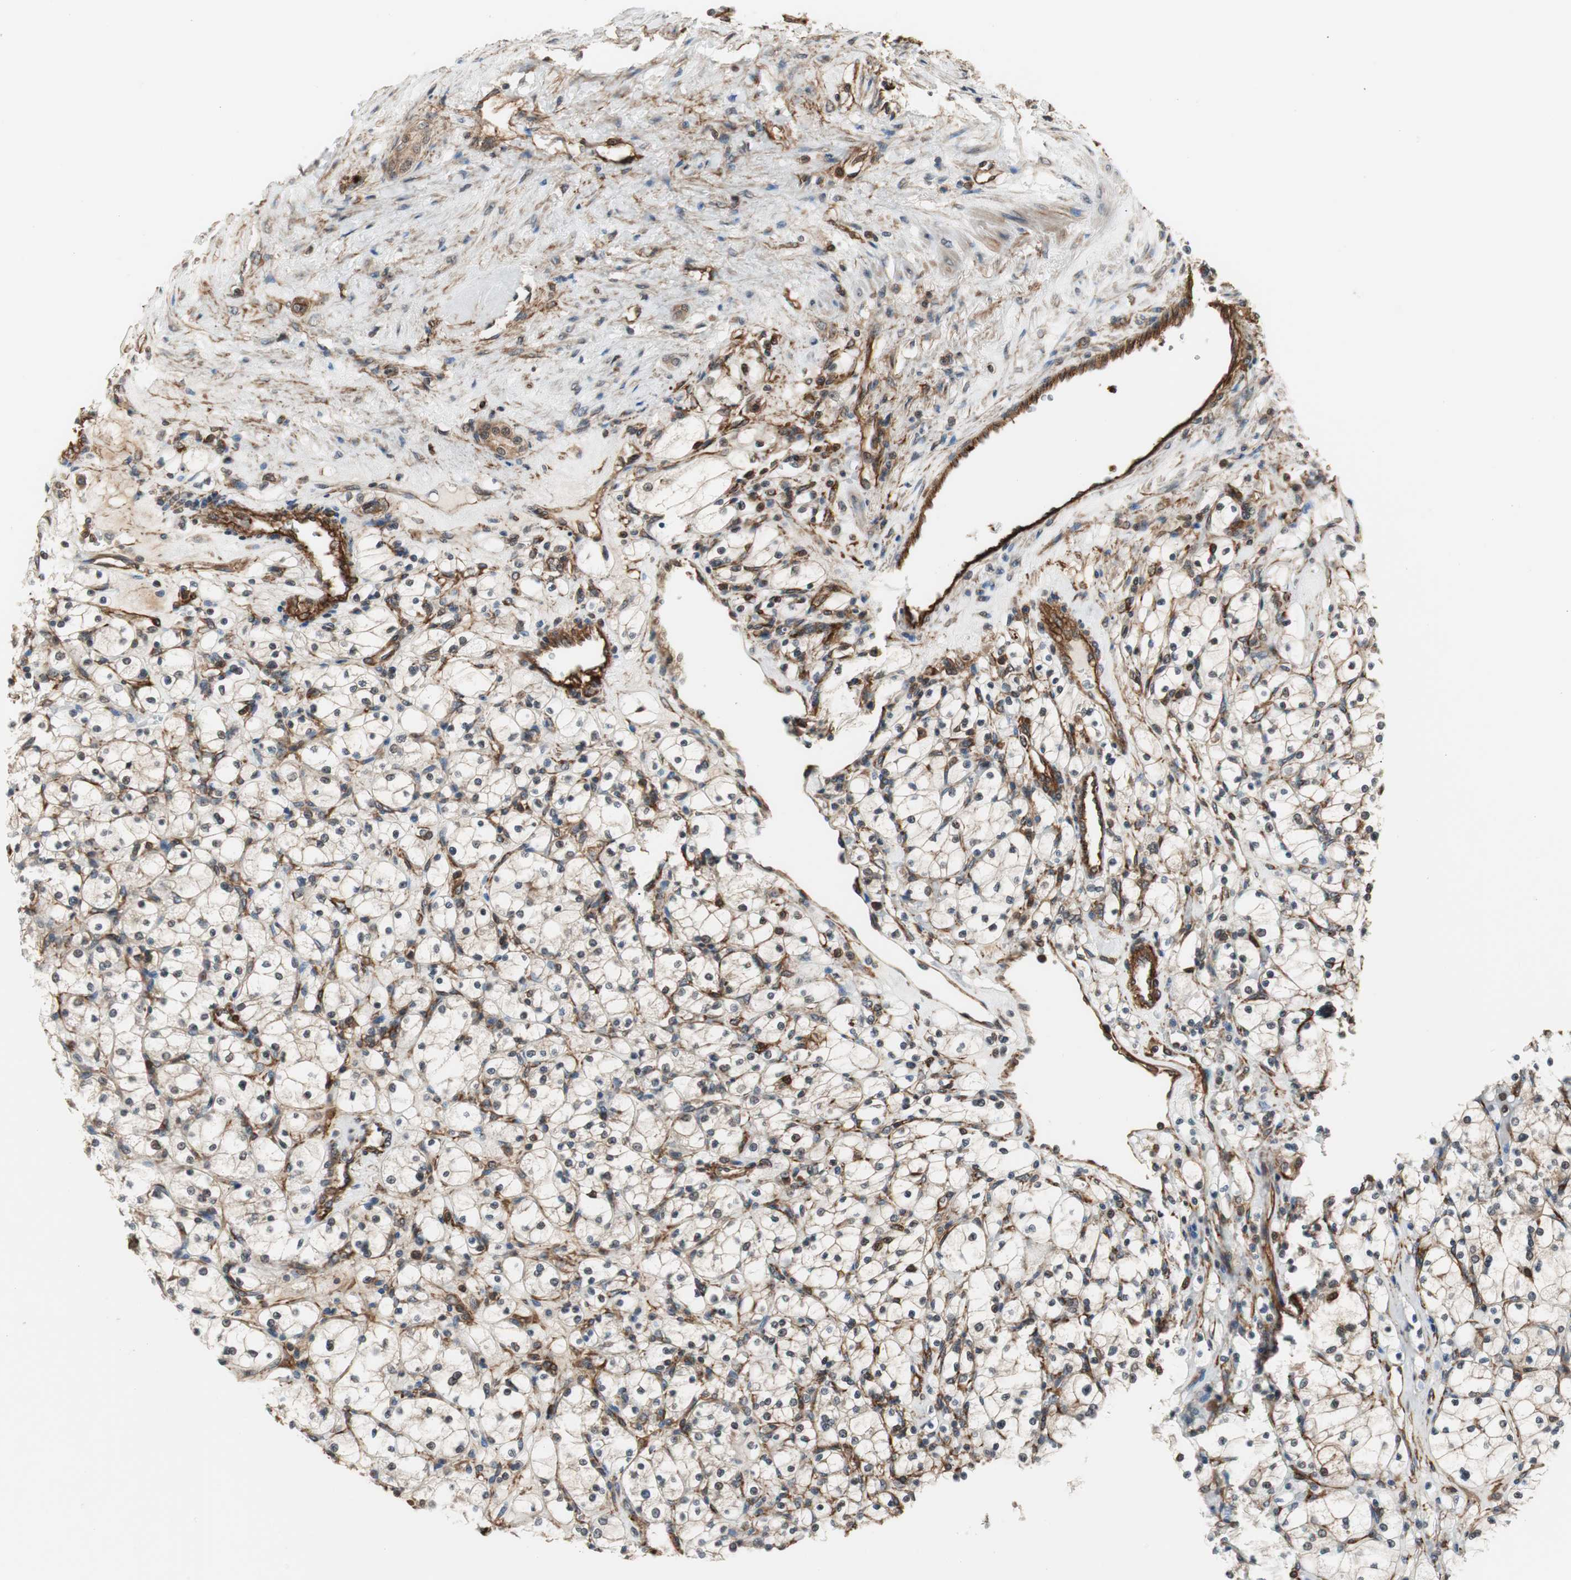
{"staining": {"intensity": "weak", "quantity": "25%-75%", "location": "cytoplasmic/membranous"}, "tissue": "renal cancer", "cell_type": "Tumor cells", "image_type": "cancer", "snomed": [{"axis": "morphology", "description": "Adenocarcinoma, NOS"}, {"axis": "topography", "description": "Kidney"}], "caption": "An image showing weak cytoplasmic/membranous positivity in approximately 25%-75% of tumor cells in renal cancer, as visualized by brown immunohistochemical staining.", "gene": "PTPN11", "patient": {"sex": "female", "age": 83}}